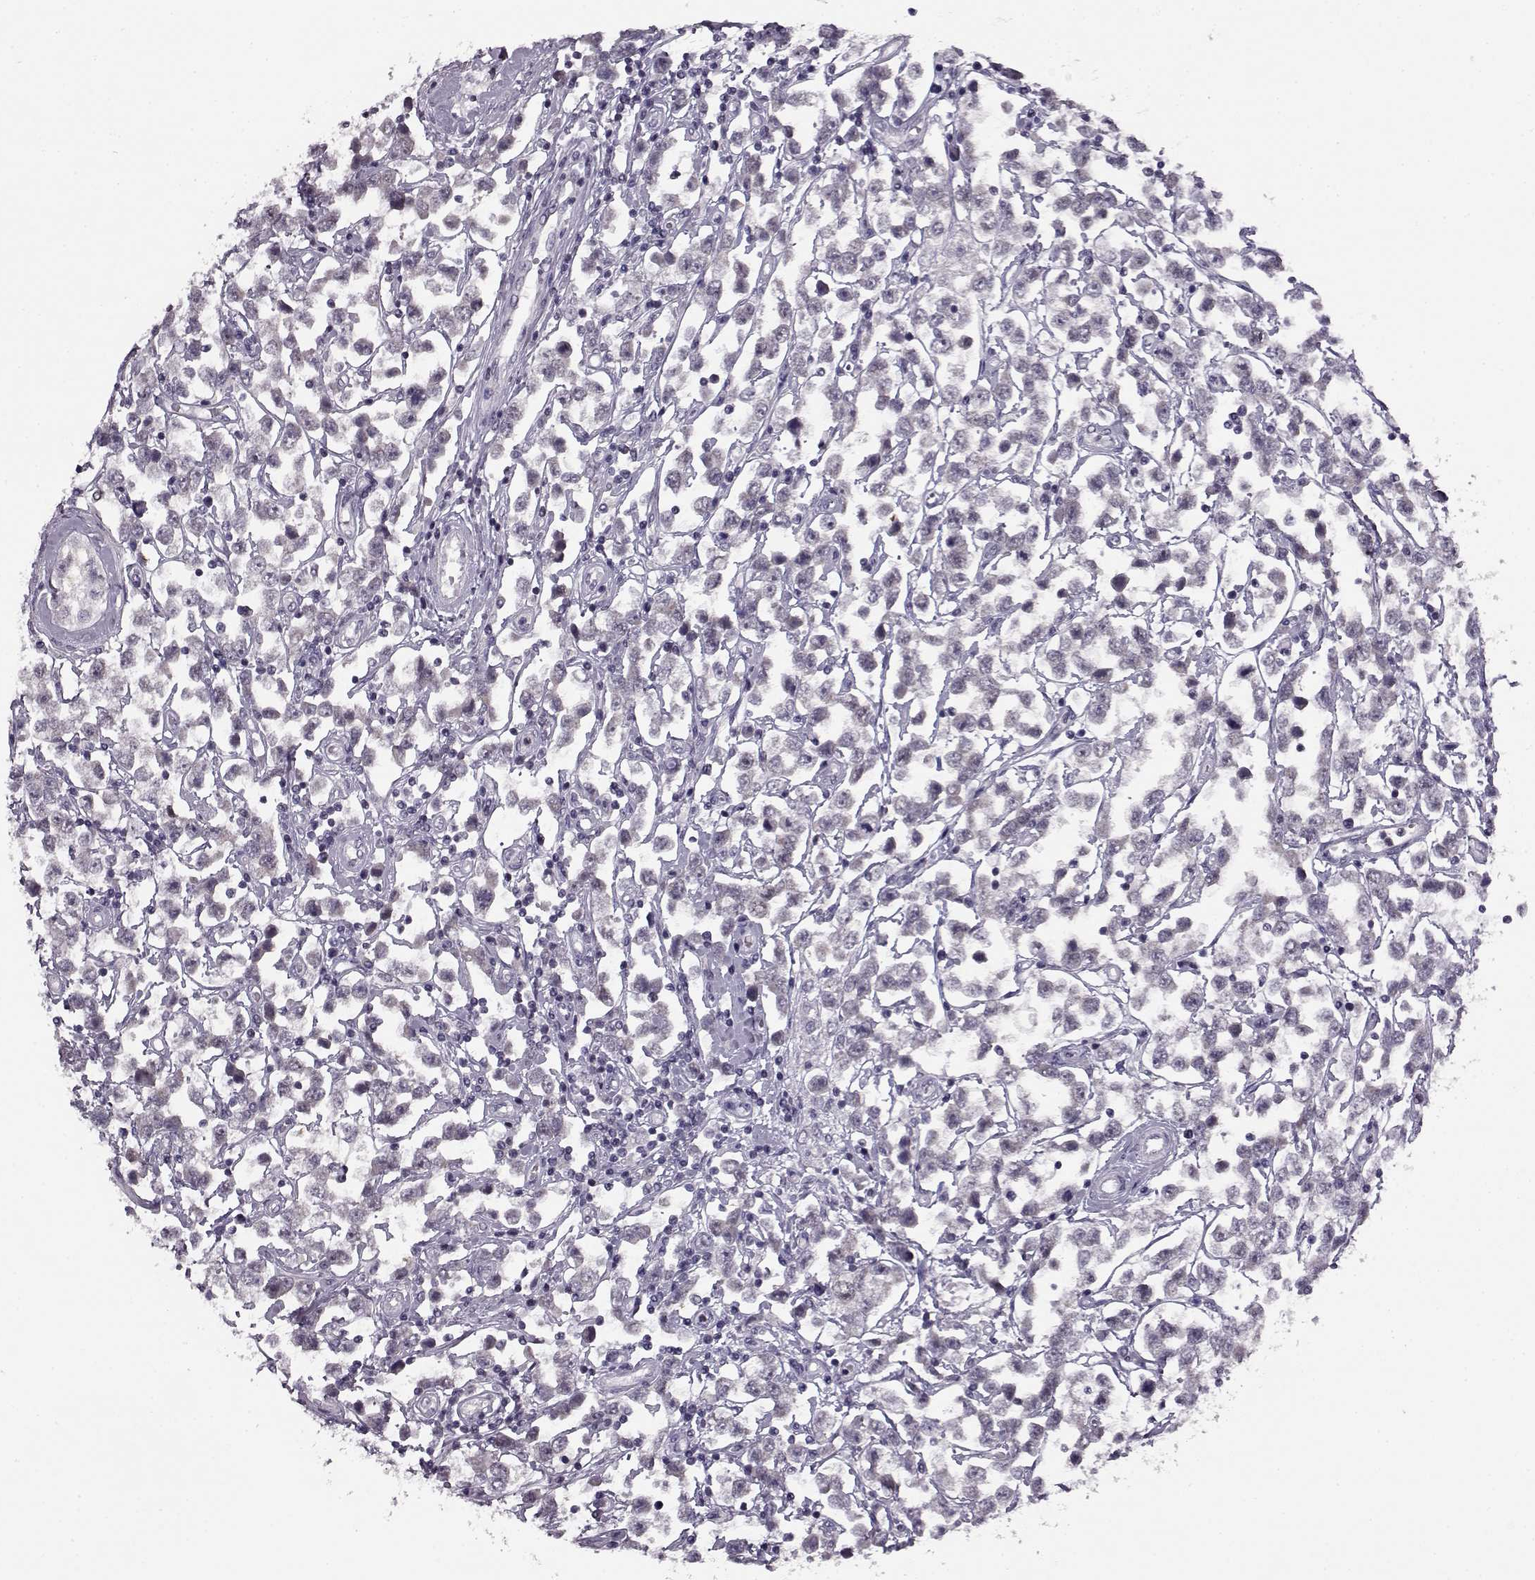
{"staining": {"intensity": "negative", "quantity": "none", "location": "none"}, "tissue": "testis cancer", "cell_type": "Tumor cells", "image_type": "cancer", "snomed": [{"axis": "morphology", "description": "Seminoma, NOS"}, {"axis": "topography", "description": "Testis"}], "caption": "DAB (3,3'-diaminobenzidine) immunohistochemical staining of human testis seminoma displays no significant expression in tumor cells. The staining is performed using DAB (3,3'-diaminobenzidine) brown chromogen with nuclei counter-stained in using hematoxylin.", "gene": "RP1L1", "patient": {"sex": "male", "age": 34}}